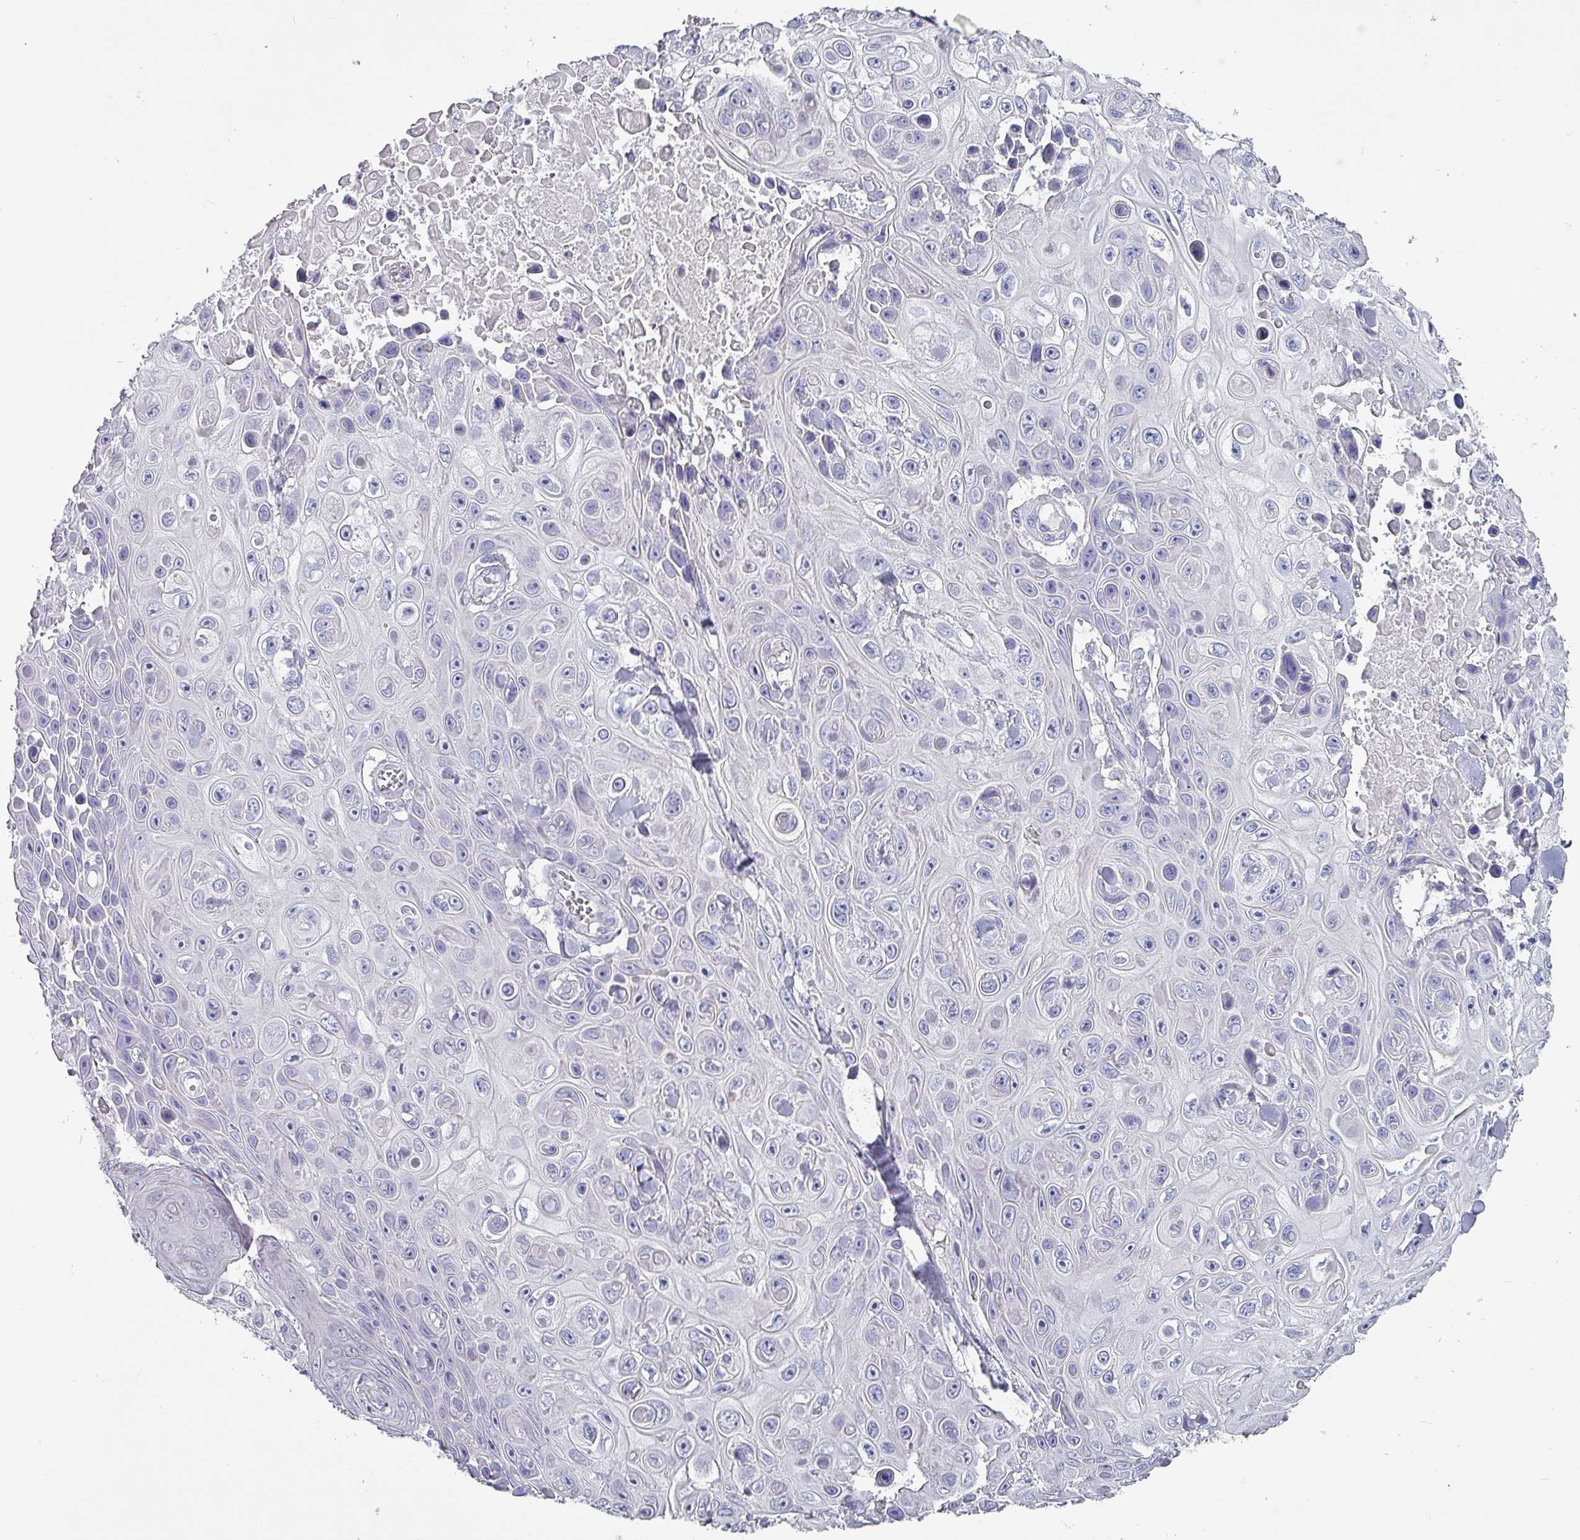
{"staining": {"intensity": "negative", "quantity": "none", "location": "none"}, "tissue": "skin cancer", "cell_type": "Tumor cells", "image_type": "cancer", "snomed": [{"axis": "morphology", "description": "Squamous cell carcinoma, NOS"}, {"axis": "topography", "description": "Skin"}], "caption": "High power microscopy image of an immunohistochemistry (IHC) image of skin cancer (squamous cell carcinoma), revealing no significant positivity in tumor cells.", "gene": "INS-IGF2", "patient": {"sex": "male", "age": 82}}